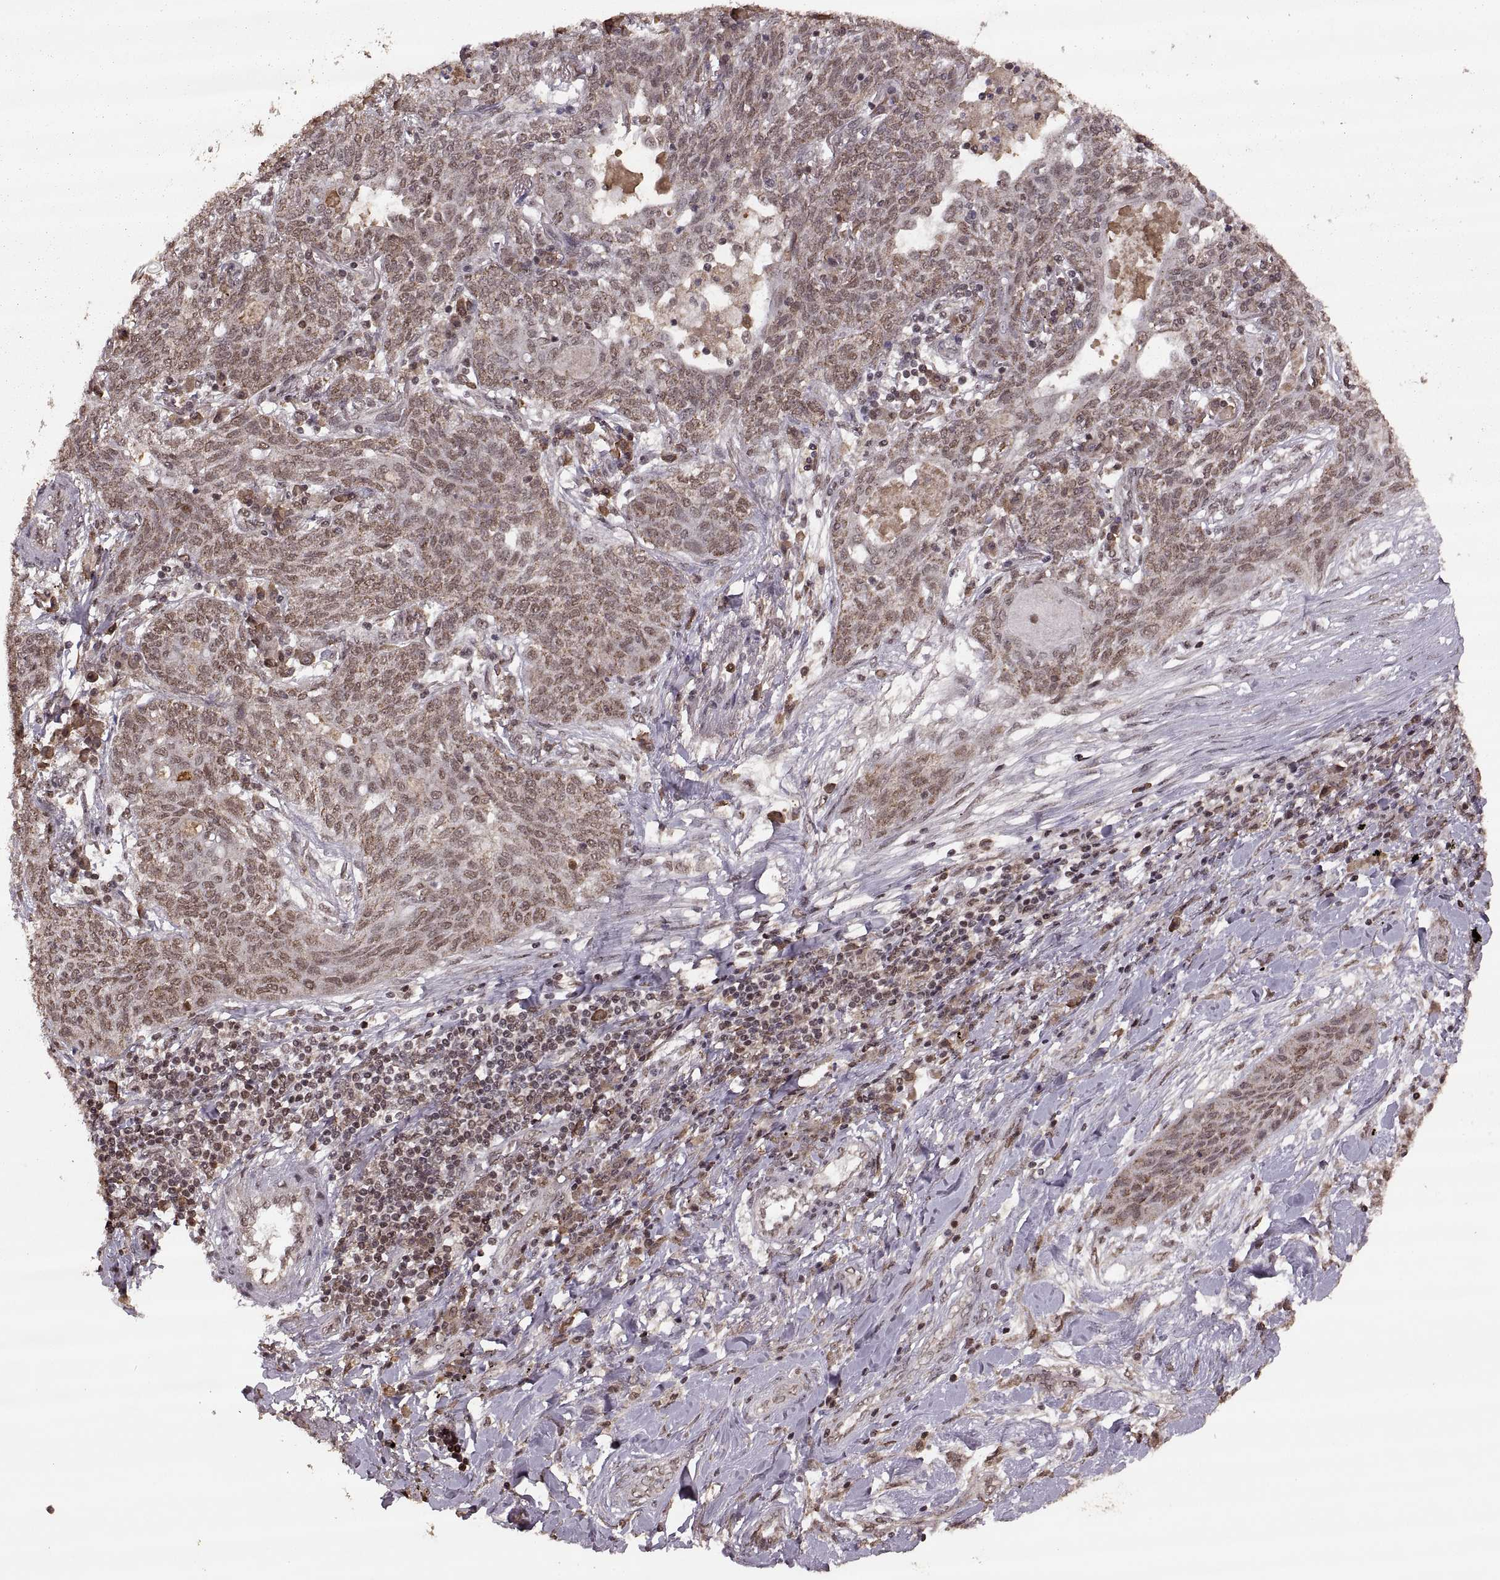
{"staining": {"intensity": "weak", "quantity": ">75%", "location": "nuclear"}, "tissue": "lung cancer", "cell_type": "Tumor cells", "image_type": "cancer", "snomed": [{"axis": "morphology", "description": "Squamous cell carcinoma, NOS"}, {"axis": "topography", "description": "Lung"}], "caption": "Lung squamous cell carcinoma tissue displays weak nuclear expression in about >75% of tumor cells, visualized by immunohistochemistry.", "gene": "RFT1", "patient": {"sex": "female", "age": 70}}